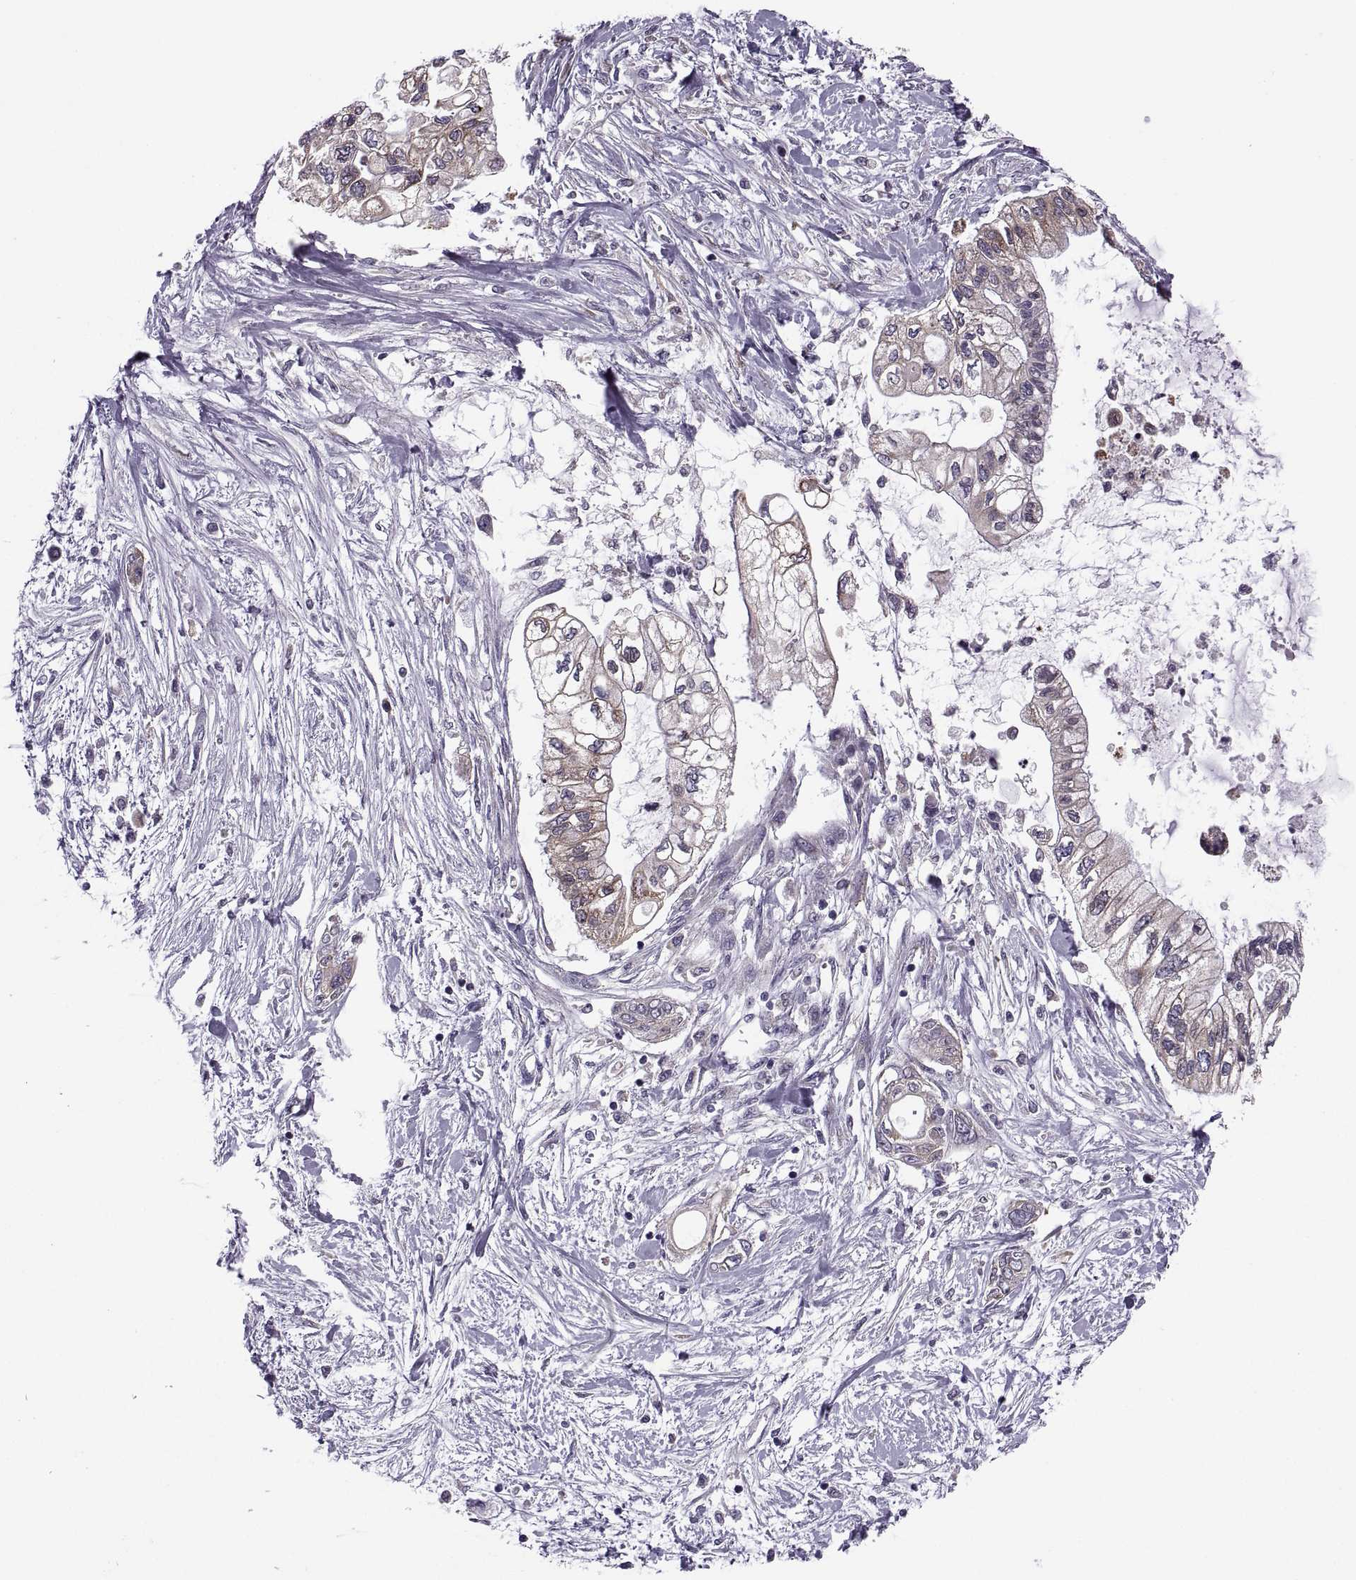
{"staining": {"intensity": "moderate", "quantity": ">75%", "location": "cytoplasmic/membranous"}, "tissue": "pancreatic cancer", "cell_type": "Tumor cells", "image_type": "cancer", "snomed": [{"axis": "morphology", "description": "Adenocarcinoma, NOS"}, {"axis": "topography", "description": "Pancreas"}], "caption": "The histopathology image displays immunohistochemical staining of pancreatic adenocarcinoma. There is moderate cytoplasmic/membranous staining is appreciated in approximately >75% of tumor cells.", "gene": "LETM2", "patient": {"sex": "female", "age": 77}}